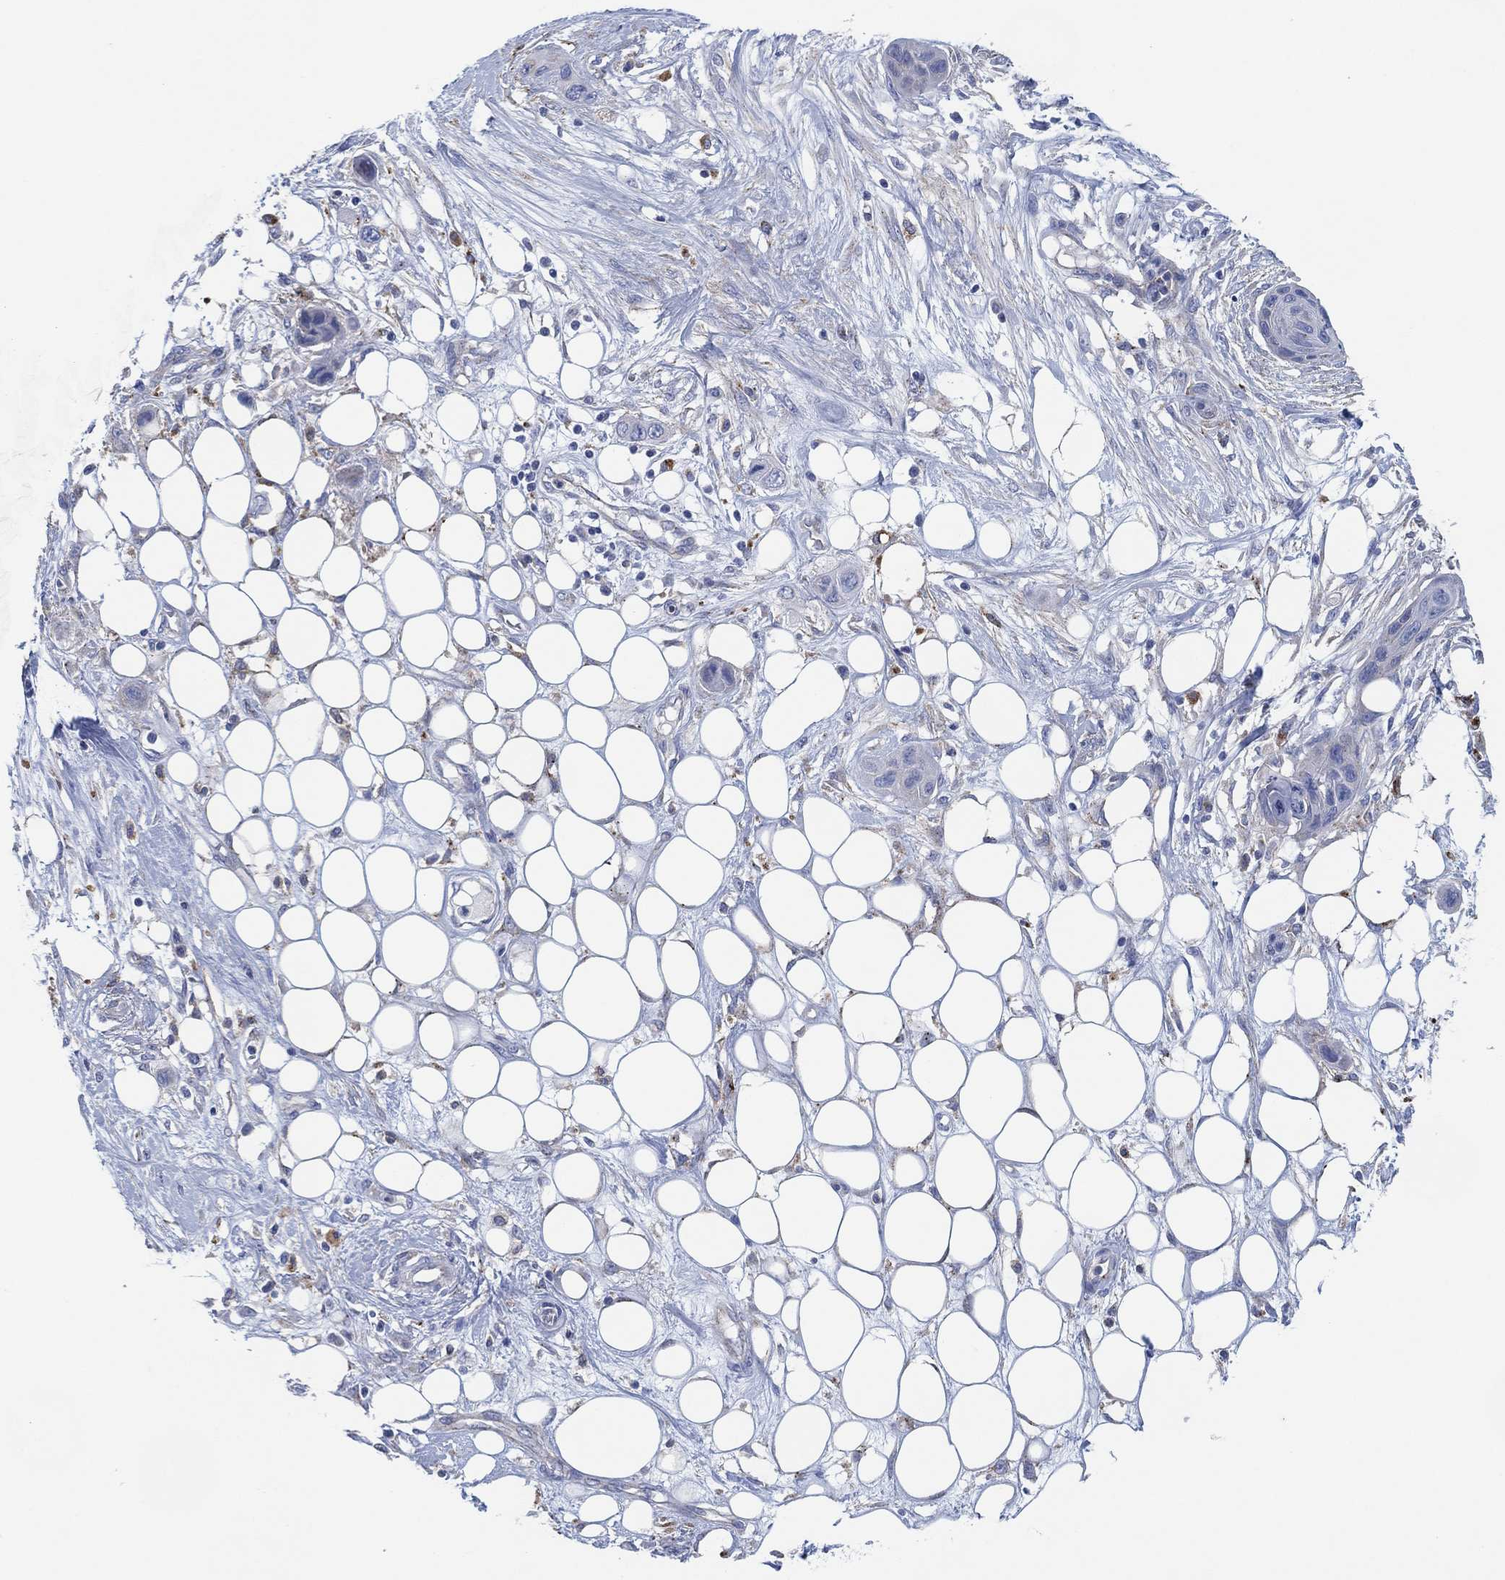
{"staining": {"intensity": "negative", "quantity": "none", "location": "none"}, "tissue": "skin cancer", "cell_type": "Tumor cells", "image_type": "cancer", "snomed": [{"axis": "morphology", "description": "Squamous cell carcinoma, NOS"}, {"axis": "topography", "description": "Skin"}], "caption": "Immunohistochemical staining of skin squamous cell carcinoma shows no significant staining in tumor cells.", "gene": "GALNS", "patient": {"sex": "male", "age": 79}}